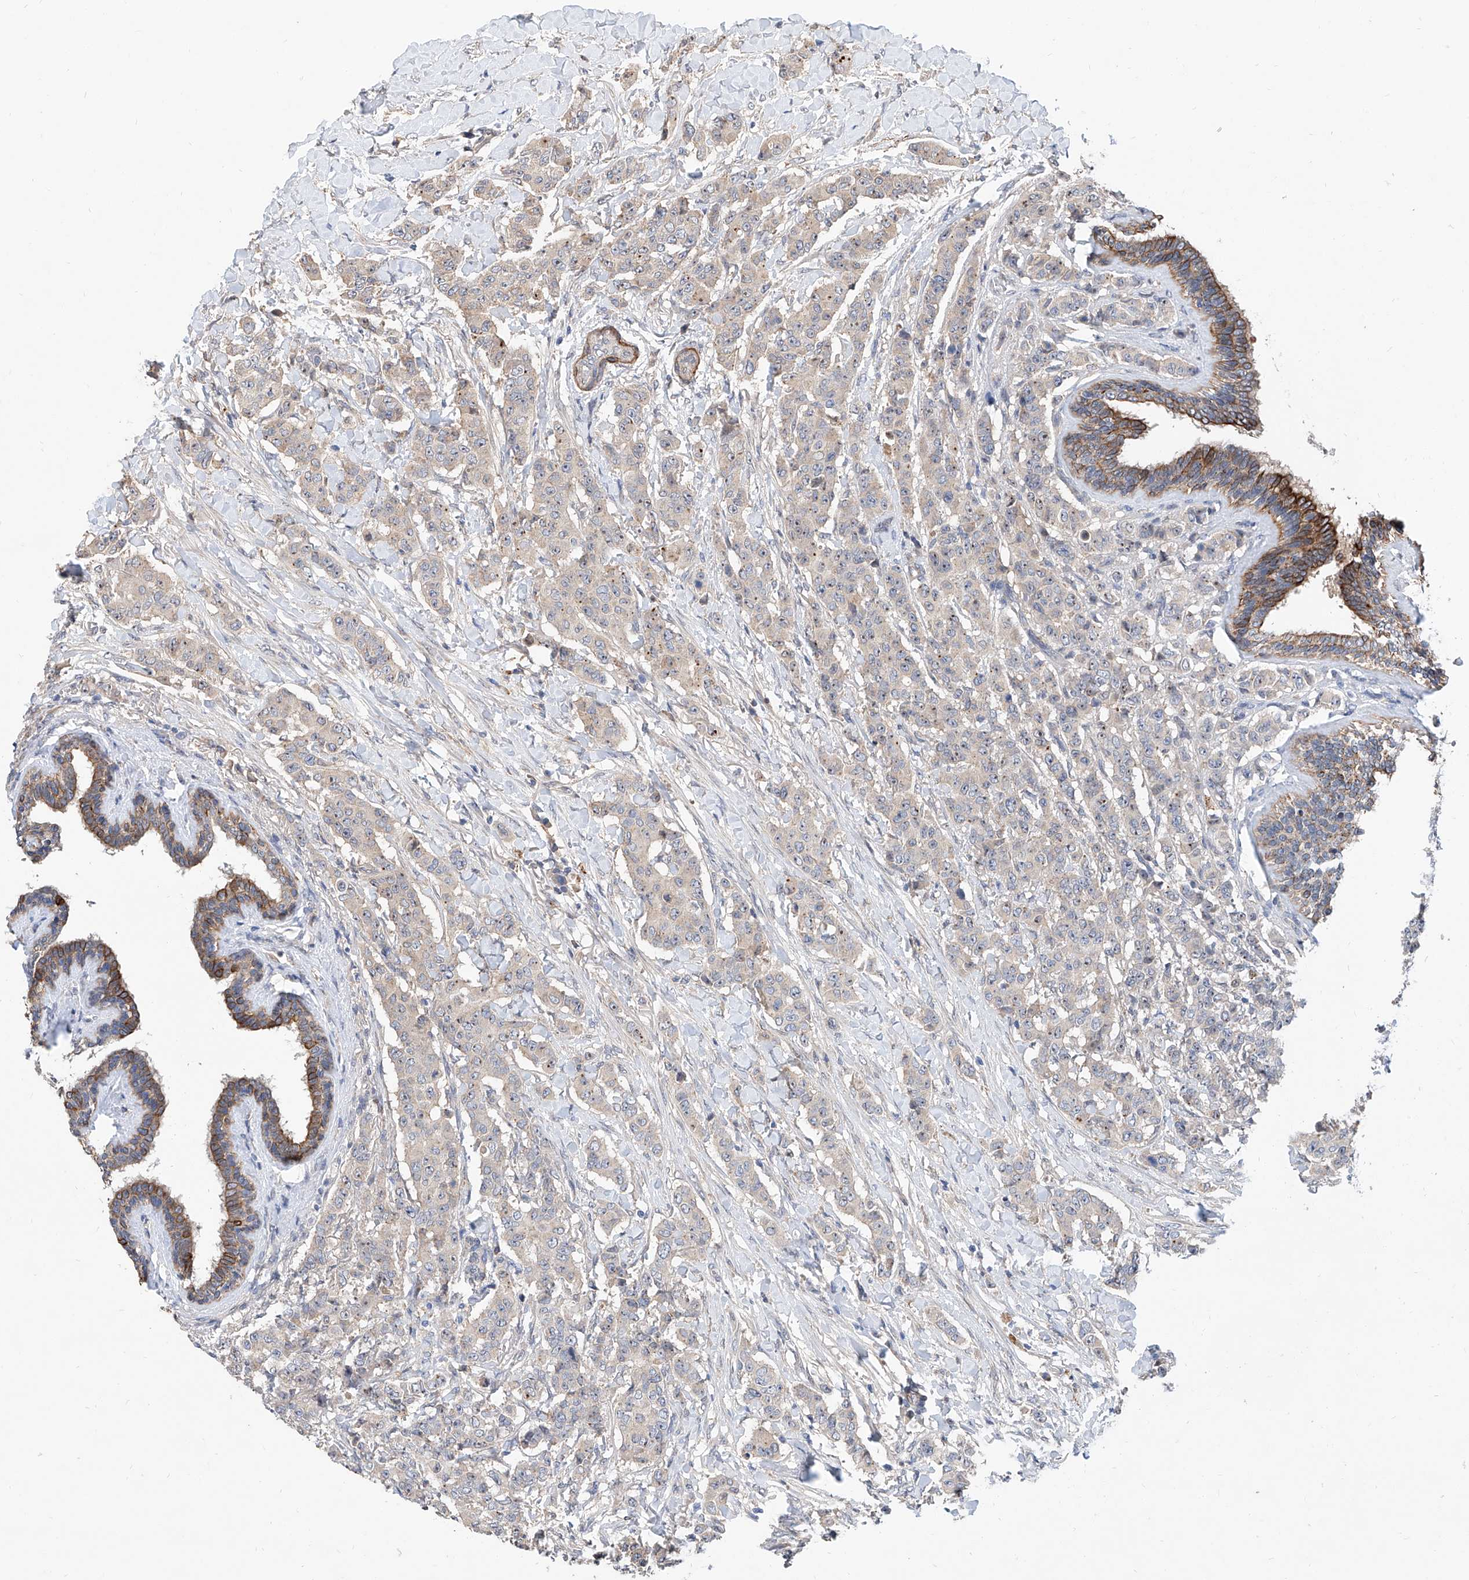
{"staining": {"intensity": "negative", "quantity": "none", "location": "none"}, "tissue": "breast cancer", "cell_type": "Tumor cells", "image_type": "cancer", "snomed": [{"axis": "morphology", "description": "Duct carcinoma"}, {"axis": "topography", "description": "Breast"}], "caption": "IHC micrograph of neoplastic tissue: human breast cancer (invasive ductal carcinoma) stained with DAB (3,3'-diaminobenzidine) exhibits no significant protein positivity in tumor cells.", "gene": "MAGEE2", "patient": {"sex": "female", "age": 40}}